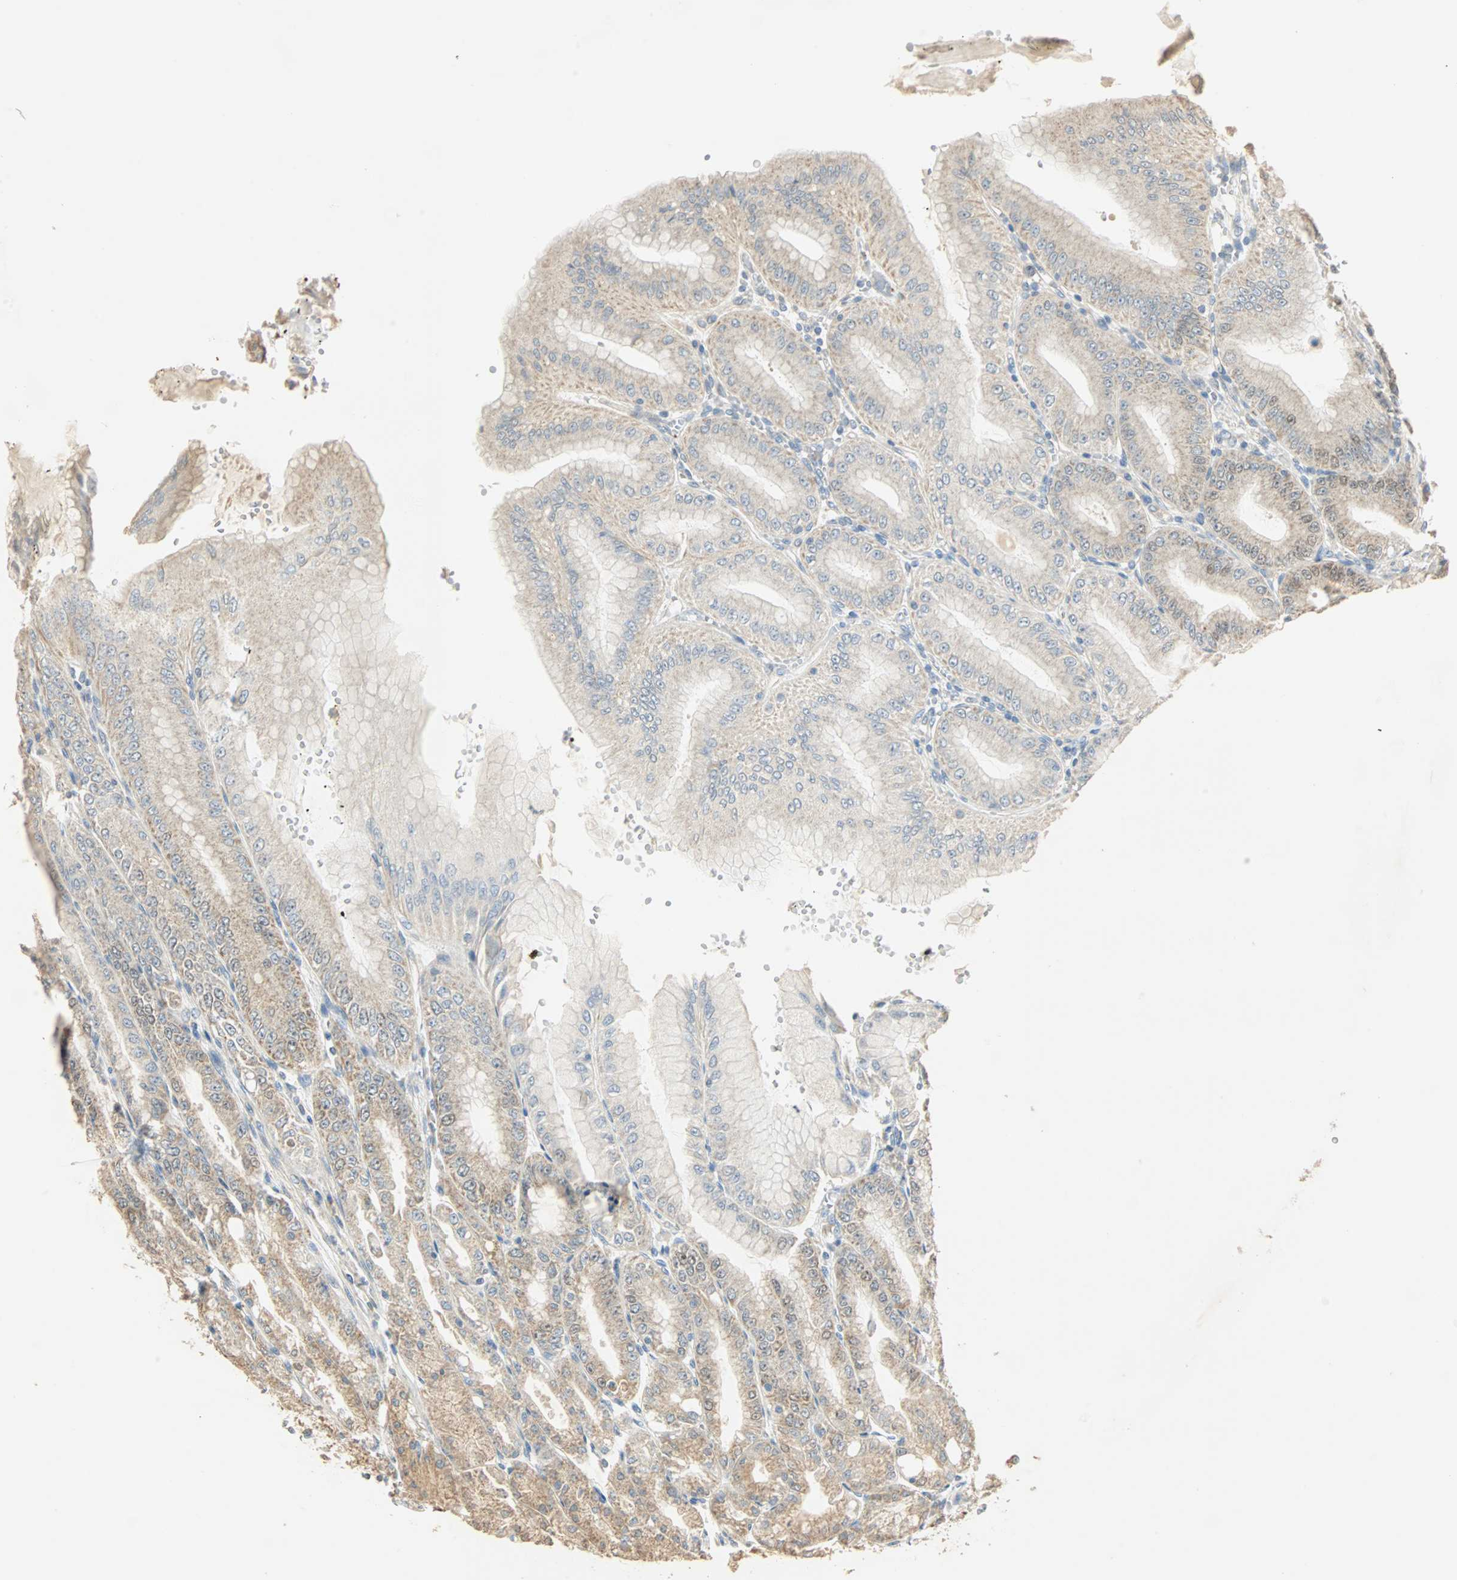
{"staining": {"intensity": "weak", "quantity": "25%-75%", "location": "cytoplasmic/membranous"}, "tissue": "stomach", "cell_type": "Glandular cells", "image_type": "normal", "snomed": [{"axis": "morphology", "description": "Normal tissue, NOS"}, {"axis": "topography", "description": "Stomach, lower"}], "caption": "Immunohistochemistry histopathology image of unremarkable stomach: human stomach stained using immunohistochemistry (IHC) demonstrates low levels of weak protein expression localized specifically in the cytoplasmic/membranous of glandular cells, appearing as a cytoplasmic/membranous brown color.", "gene": "RAD18", "patient": {"sex": "male", "age": 71}}